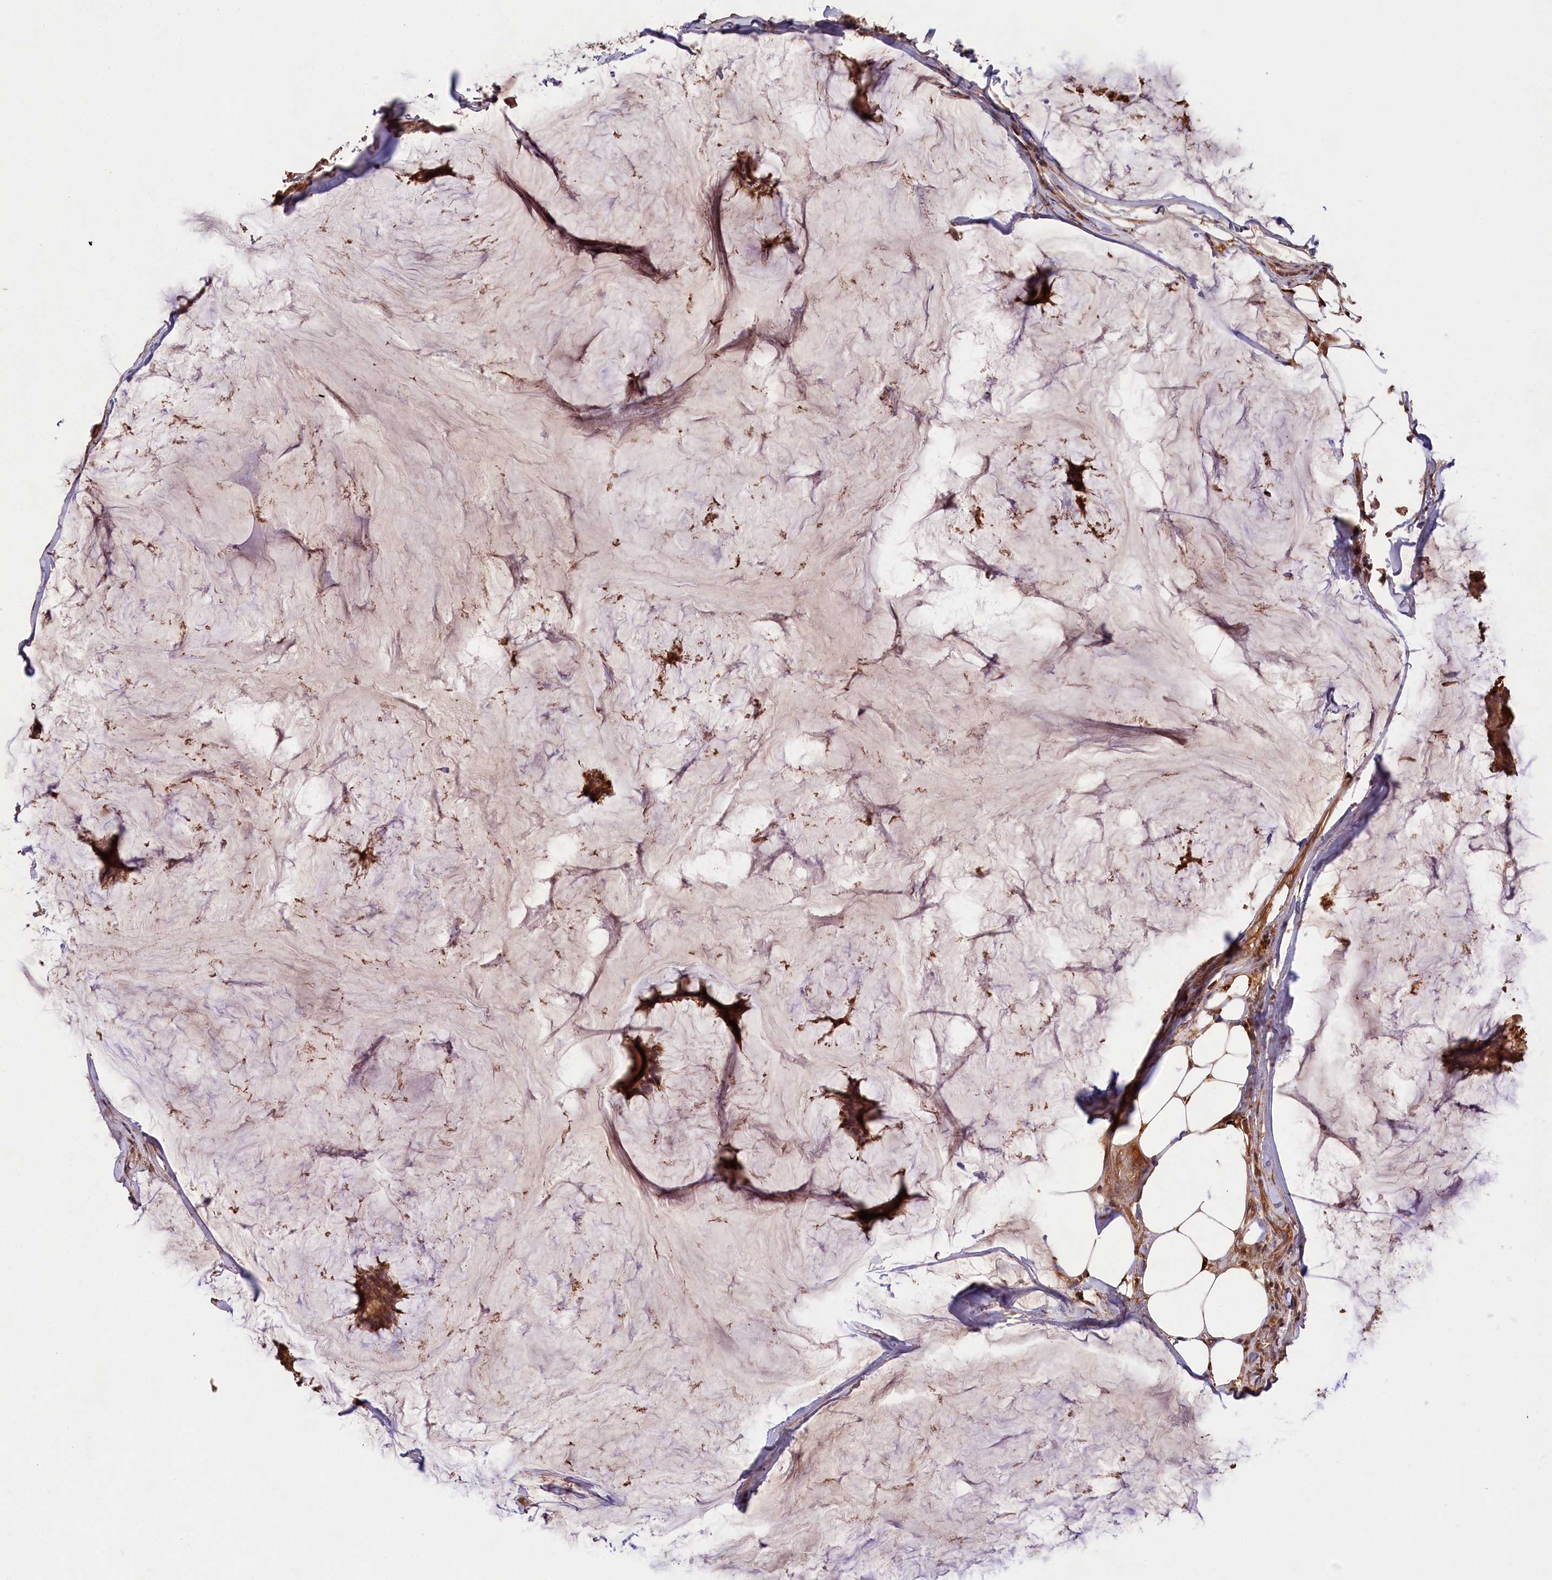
{"staining": {"intensity": "moderate", "quantity": ">75%", "location": "cytoplasmic/membranous"}, "tissue": "breast cancer", "cell_type": "Tumor cells", "image_type": "cancer", "snomed": [{"axis": "morphology", "description": "Duct carcinoma"}, {"axis": "topography", "description": "Breast"}], "caption": "Intraductal carcinoma (breast) stained with DAB IHC reveals medium levels of moderate cytoplasmic/membranous expression in about >75% of tumor cells.", "gene": "CHAC1", "patient": {"sex": "female", "age": 93}}